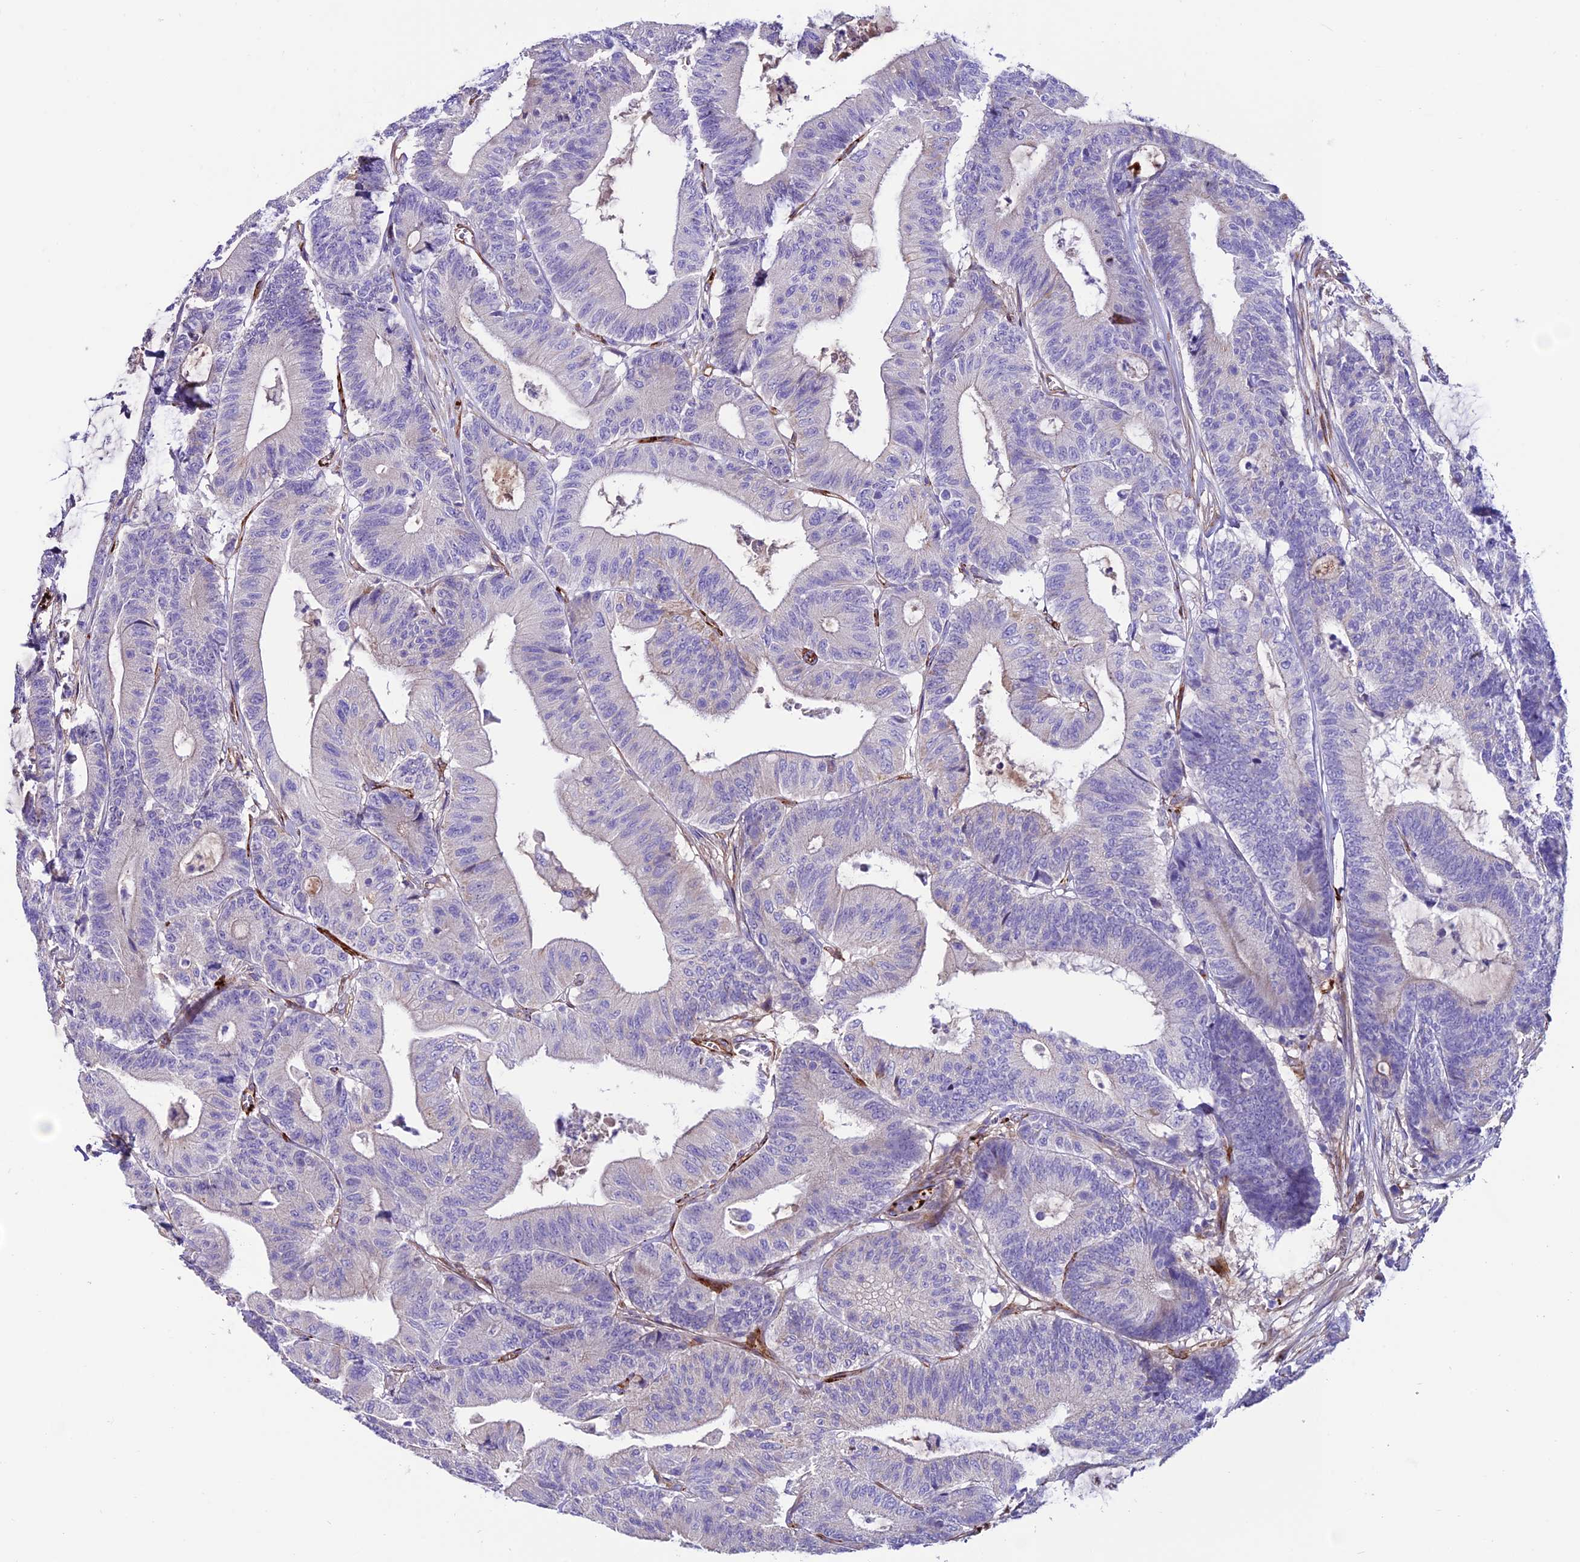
{"staining": {"intensity": "negative", "quantity": "none", "location": "none"}, "tissue": "colorectal cancer", "cell_type": "Tumor cells", "image_type": "cancer", "snomed": [{"axis": "morphology", "description": "Adenocarcinoma, NOS"}, {"axis": "topography", "description": "Colon"}], "caption": "High magnification brightfield microscopy of colorectal adenocarcinoma stained with DAB (brown) and counterstained with hematoxylin (blue): tumor cells show no significant positivity.", "gene": "REX1BD", "patient": {"sex": "female", "age": 84}}